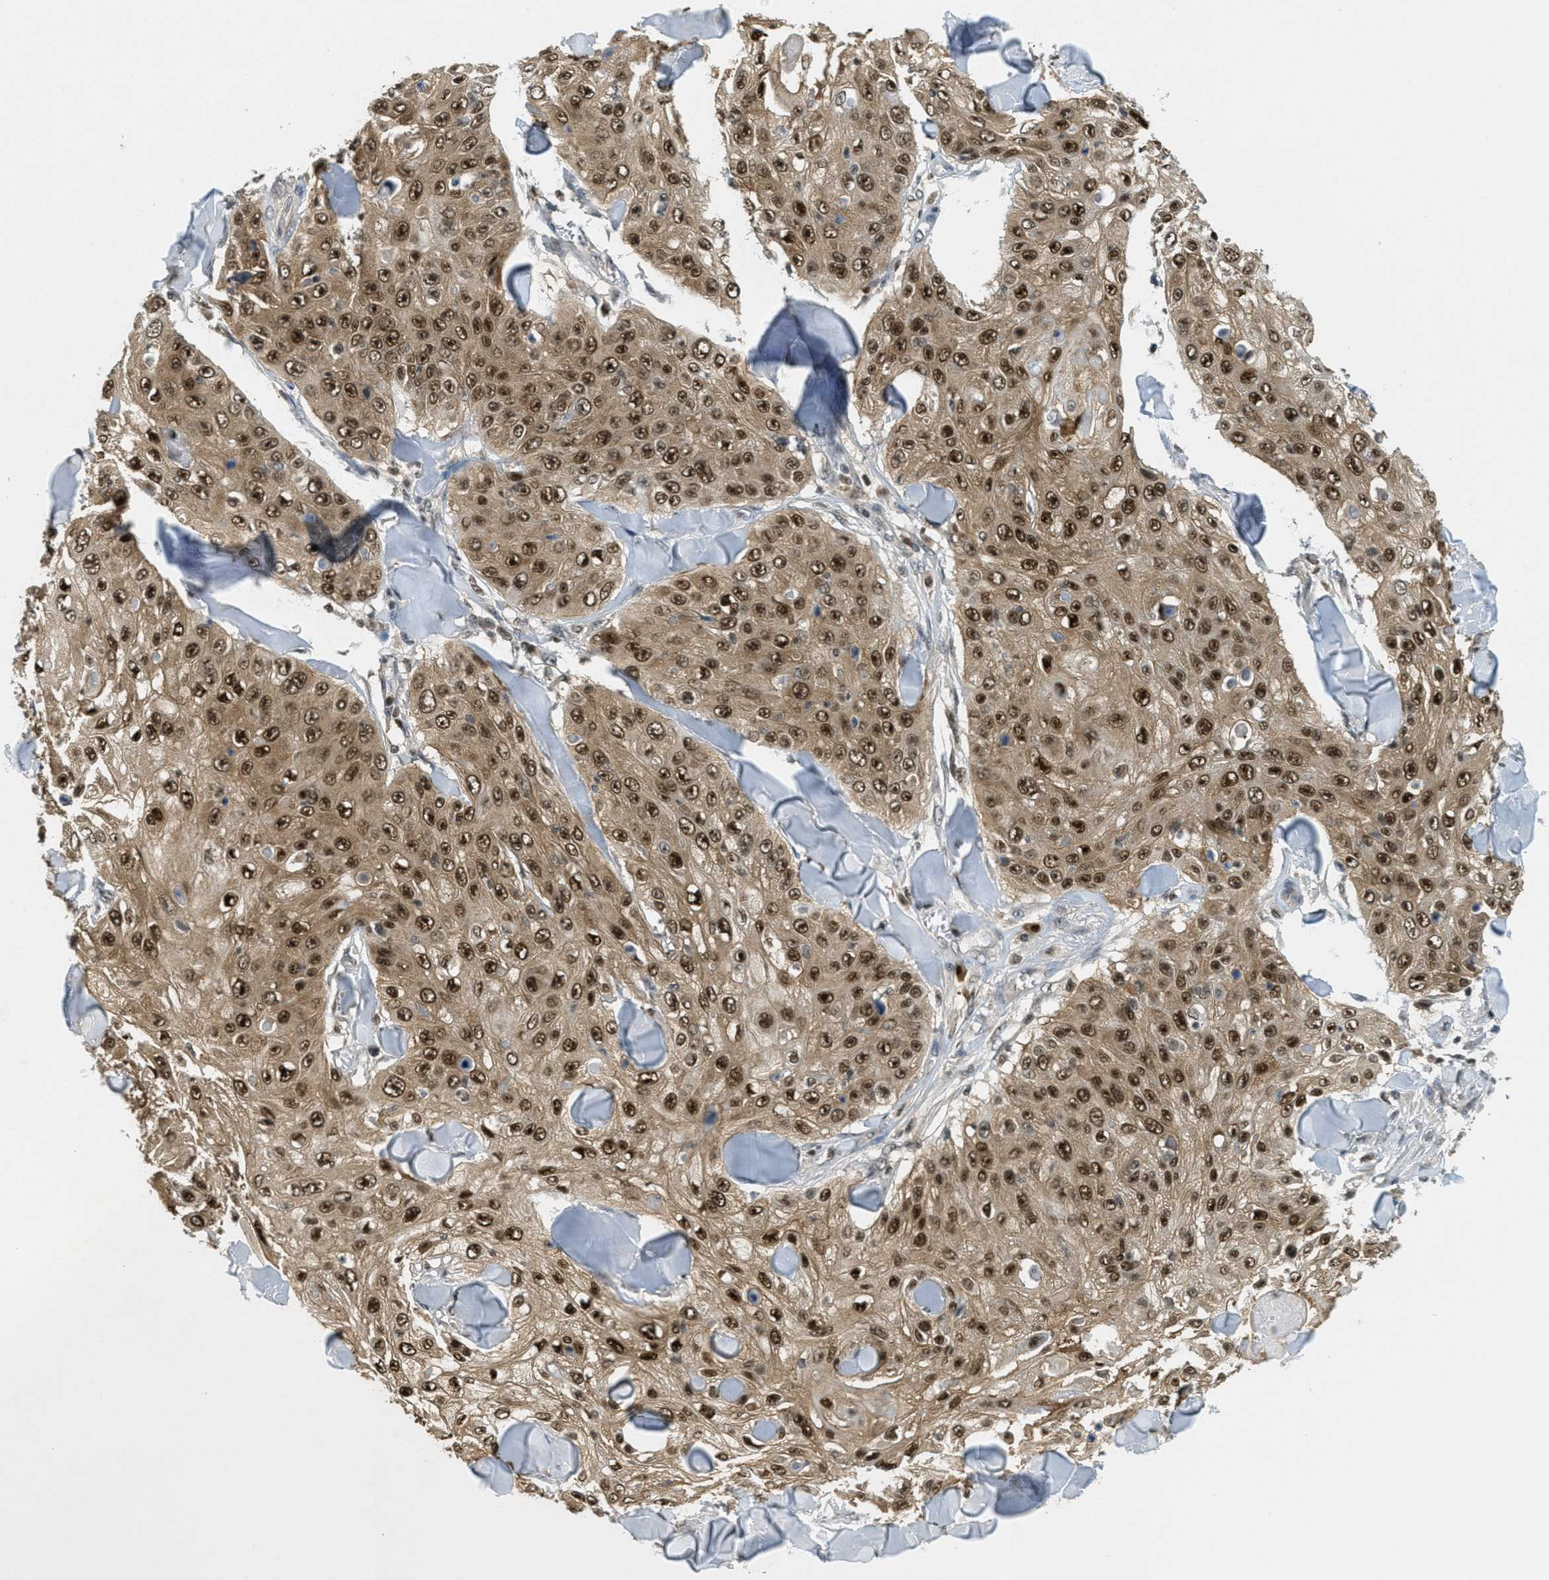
{"staining": {"intensity": "strong", "quantity": ">75%", "location": "cytoplasmic/membranous,nuclear"}, "tissue": "skin cancer", "cell_type": "Tumor cells", "image_type": "cancer", "snomed": [{"axis": "morphology", "description": "Squamous cell carcinoma, NOS"}, {"axis": "topography", "description": "Skin"}], "caption": "A brown stain shows strong cytoplasmic/membranous and nuclear staining of a protein in human skin cancer (squamous cell carcinoma) tumor cells.", "gene": "DNAJB1", "patient": {"sex": "male", "age": 86}}